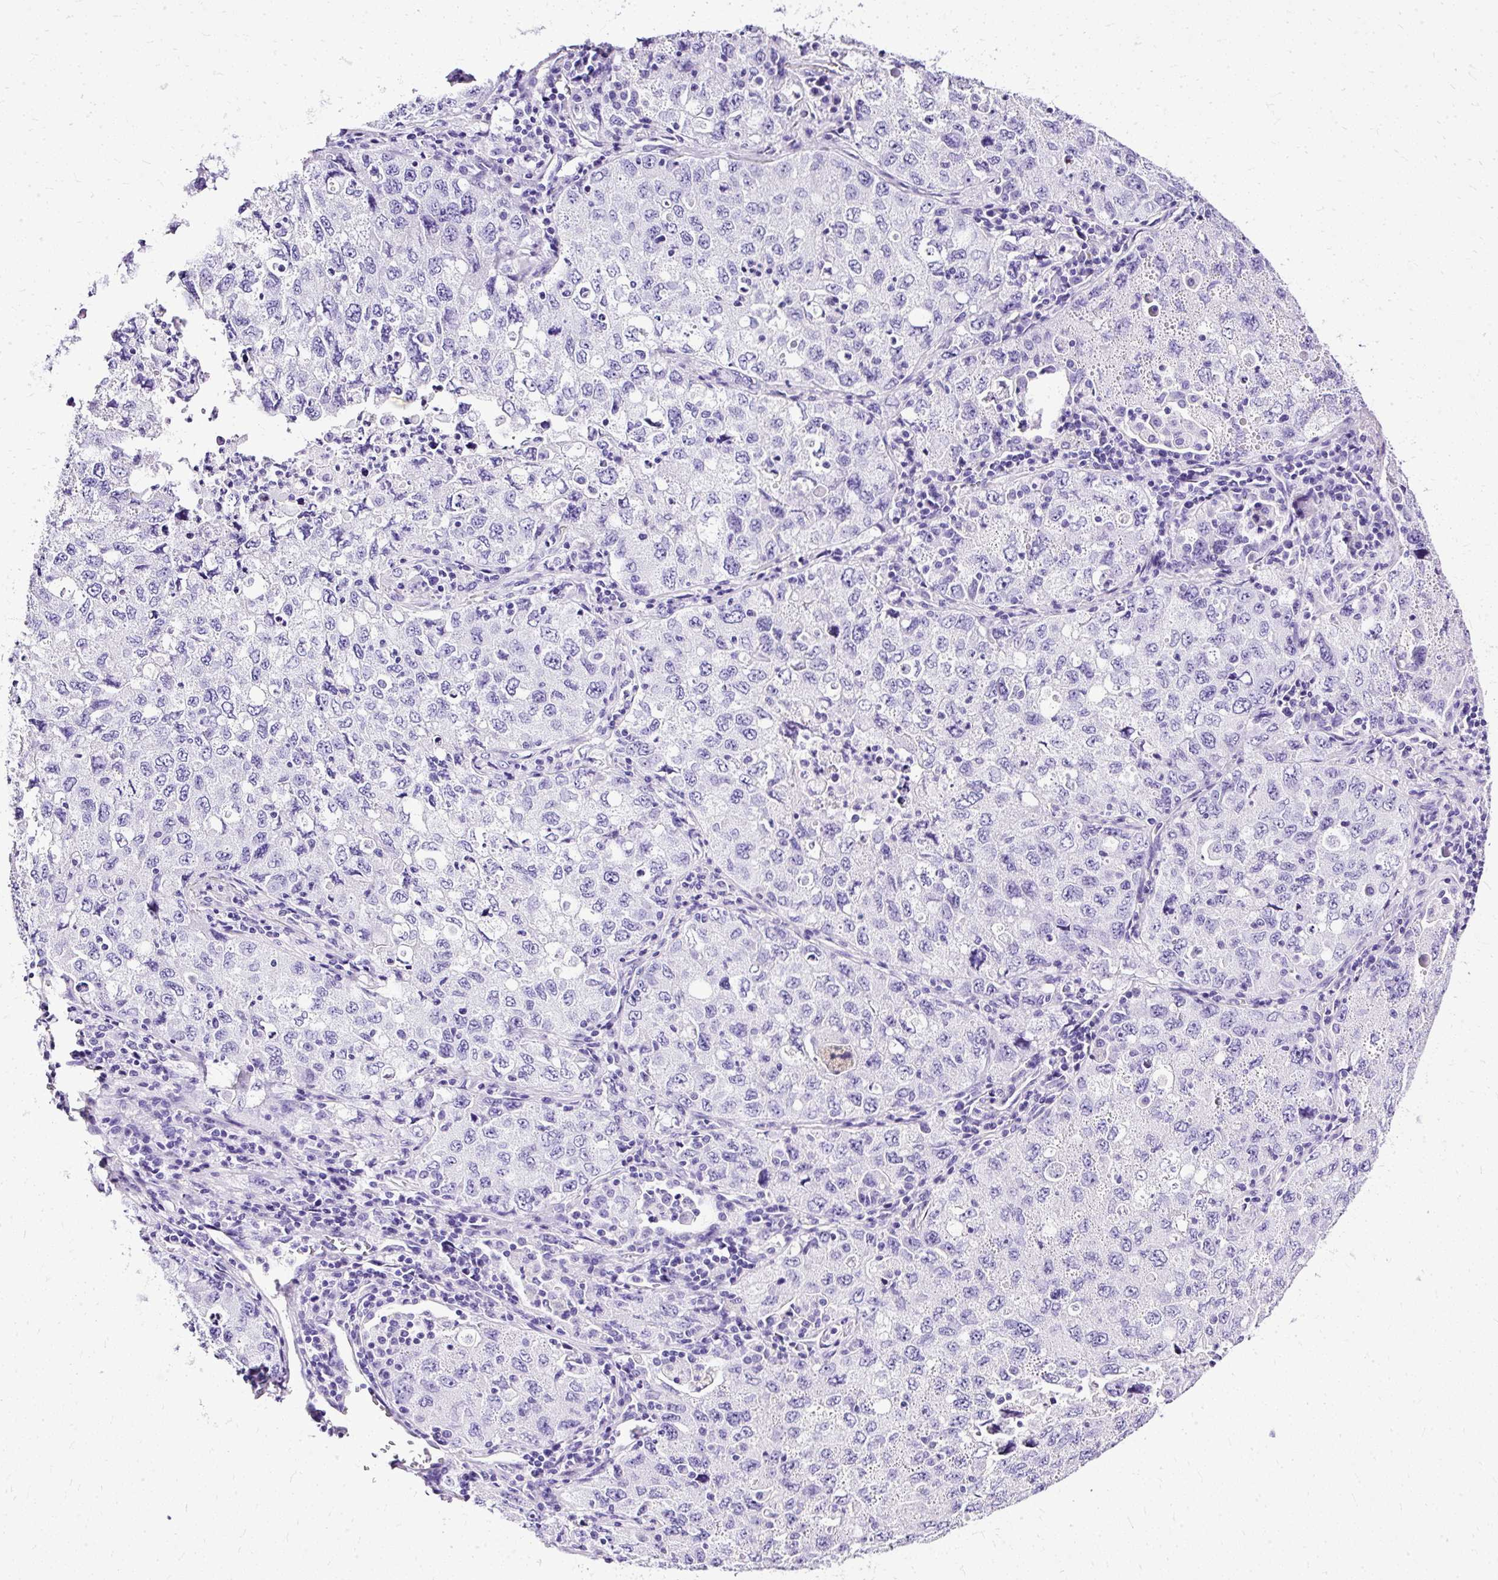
{"staining": {"intensity": "negative", "quantity": "none", "location": "none"}, "tissue": "lung cancer", "cell_type": "Tumor cells", "image_type": "cancer", "snomed": [{"axis": "morphology", "description": "Adenocarcinoma, NOS"}, {"axis": "topography", "description": "Lung"}], "caption": "High power microscopy photomicrograph of an IHC photomicrograph of lung cancer, revealing no significant positivity in tumor cells.", "gene": "SLC8A2", "patient": {"sex": "female", "age": 57}}